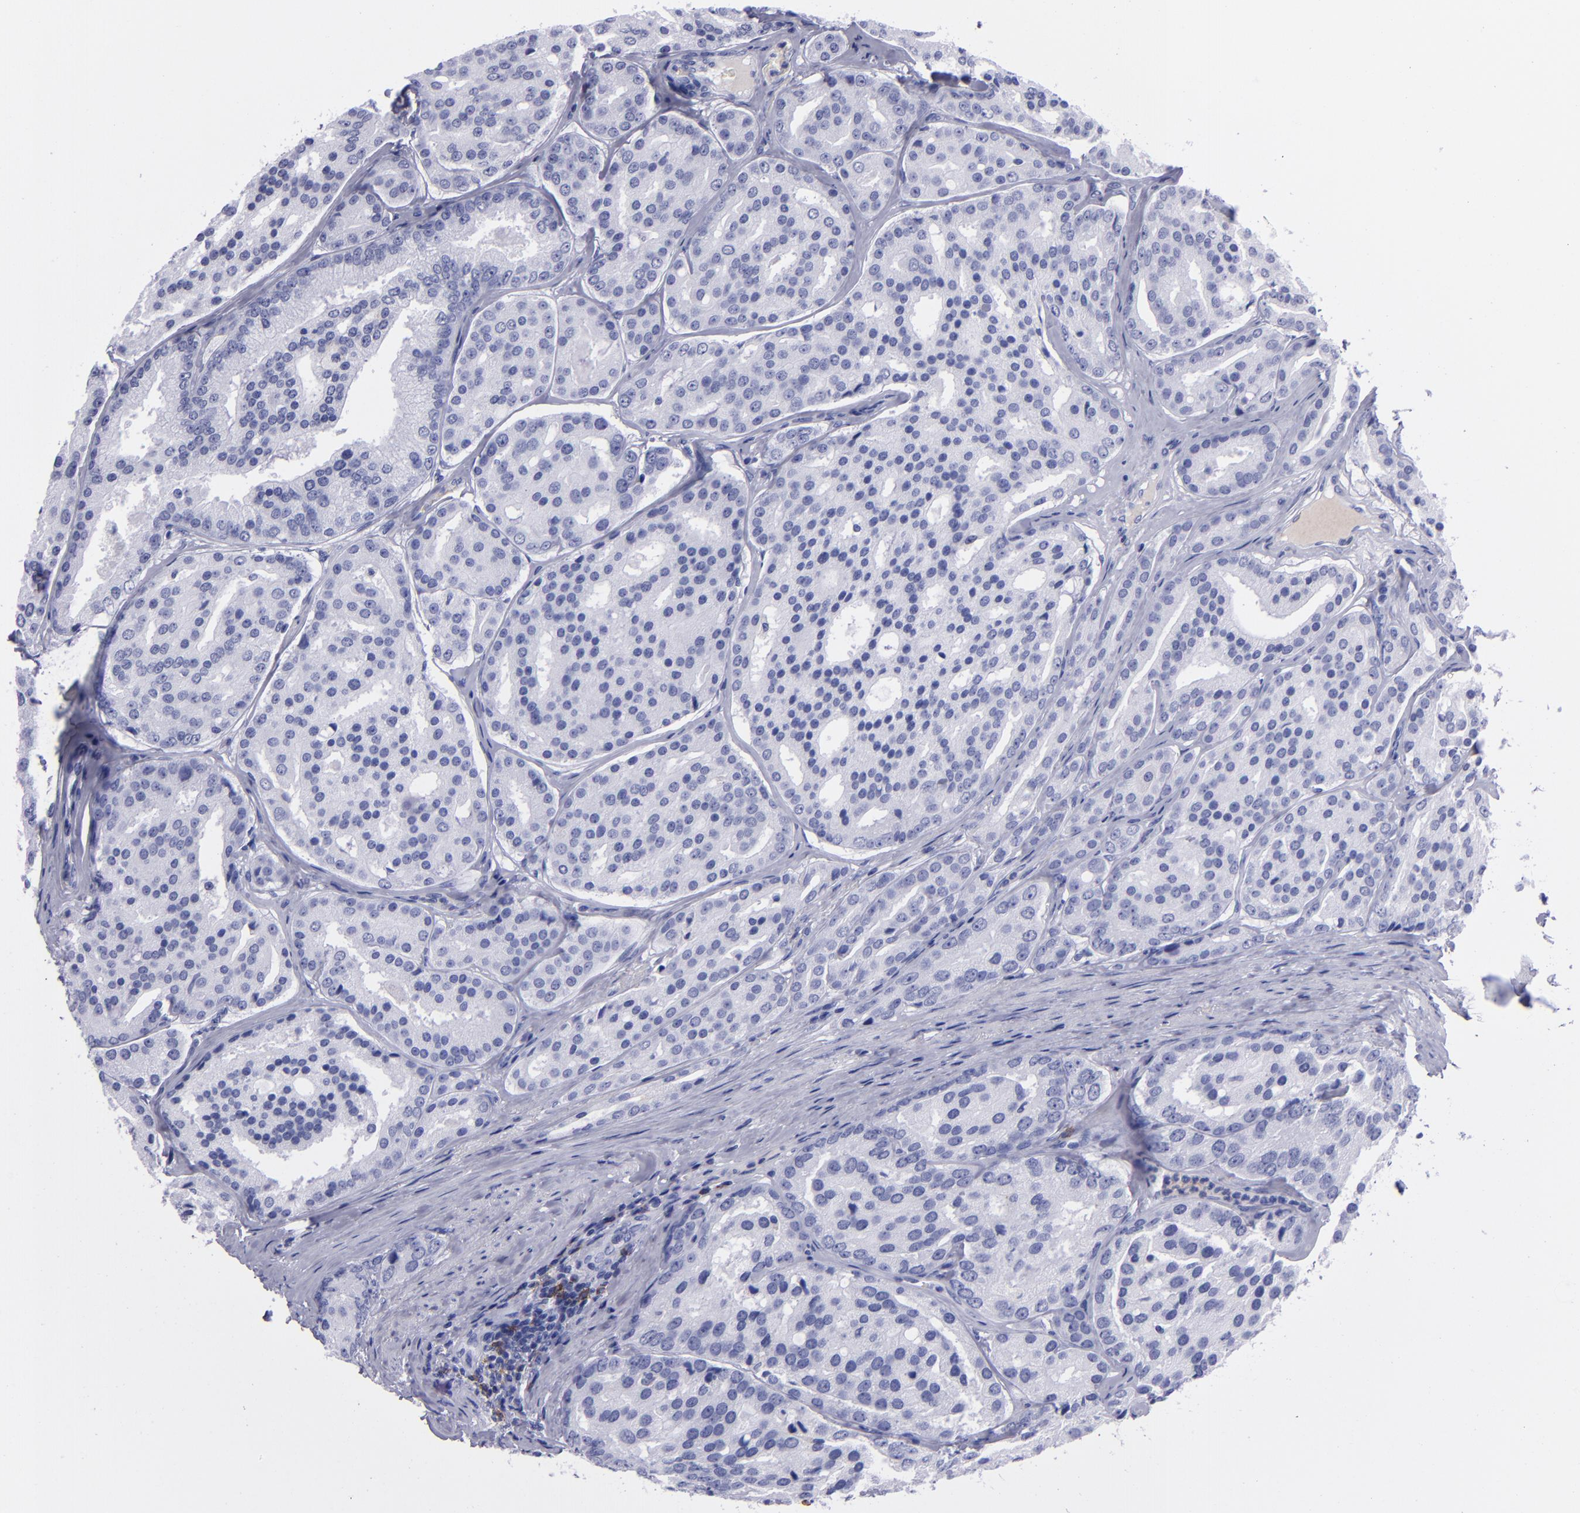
{"staining": {"intensity": "negative", "quantity": "none", "location": "none"}, "tissue": "prostate cancer", "cell_type": "Tumor cells", "image_type": "cancer", "snomed": [{"axis": "morphology", "description": "Adenocarcinoma, High grade"}, {"axis": "topography", "description": "Prostate"}], "caption": "This is a histopathology image of immunohistochemistry (IHC) staining of prostate high-grade adenocarcinoma, which shows no expression in tumor cells.", "gene": "CD37", "patient": {"sex": "male", "age": 64}}